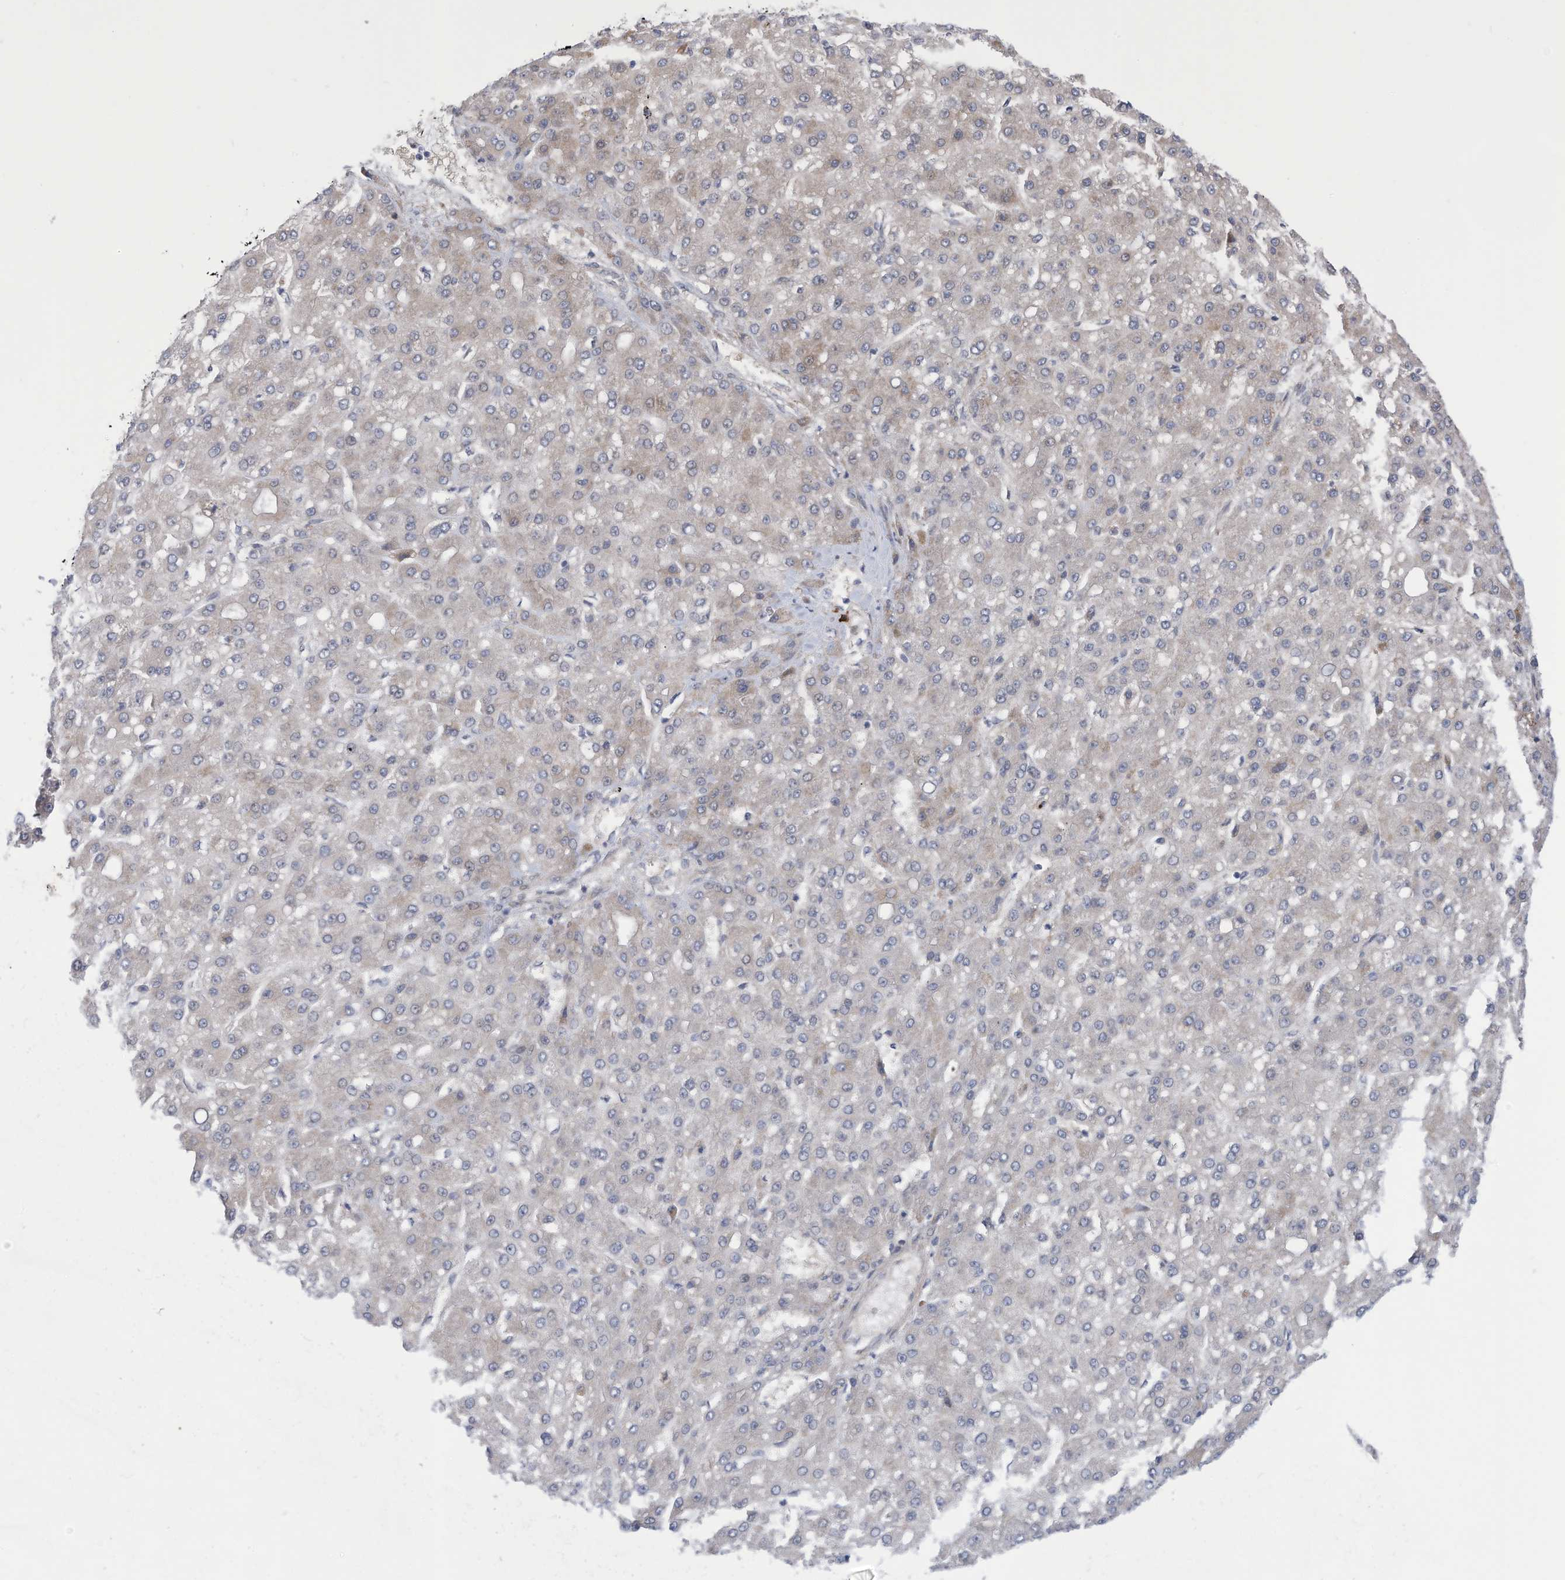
{"staining": {"intensity": "weak", "quantity": "<25%", "location": "cytoplasmic/membranous"}, "tissue": "liver cancer", "cell_type": "Tumor cells", "image_type": "cancer", "snomed": [{"axis": "morphology", "description": "Carcinoma, Hepatocellular, NOS"}, {"axis": "topography", "description": "Liver"}], "caption": "This is an IHC image of liver hepatocellular carcinoma. There is no staining in tumor cells.", "gene": "ZNF292", "patient": {"sex": "male", "age": 67}}